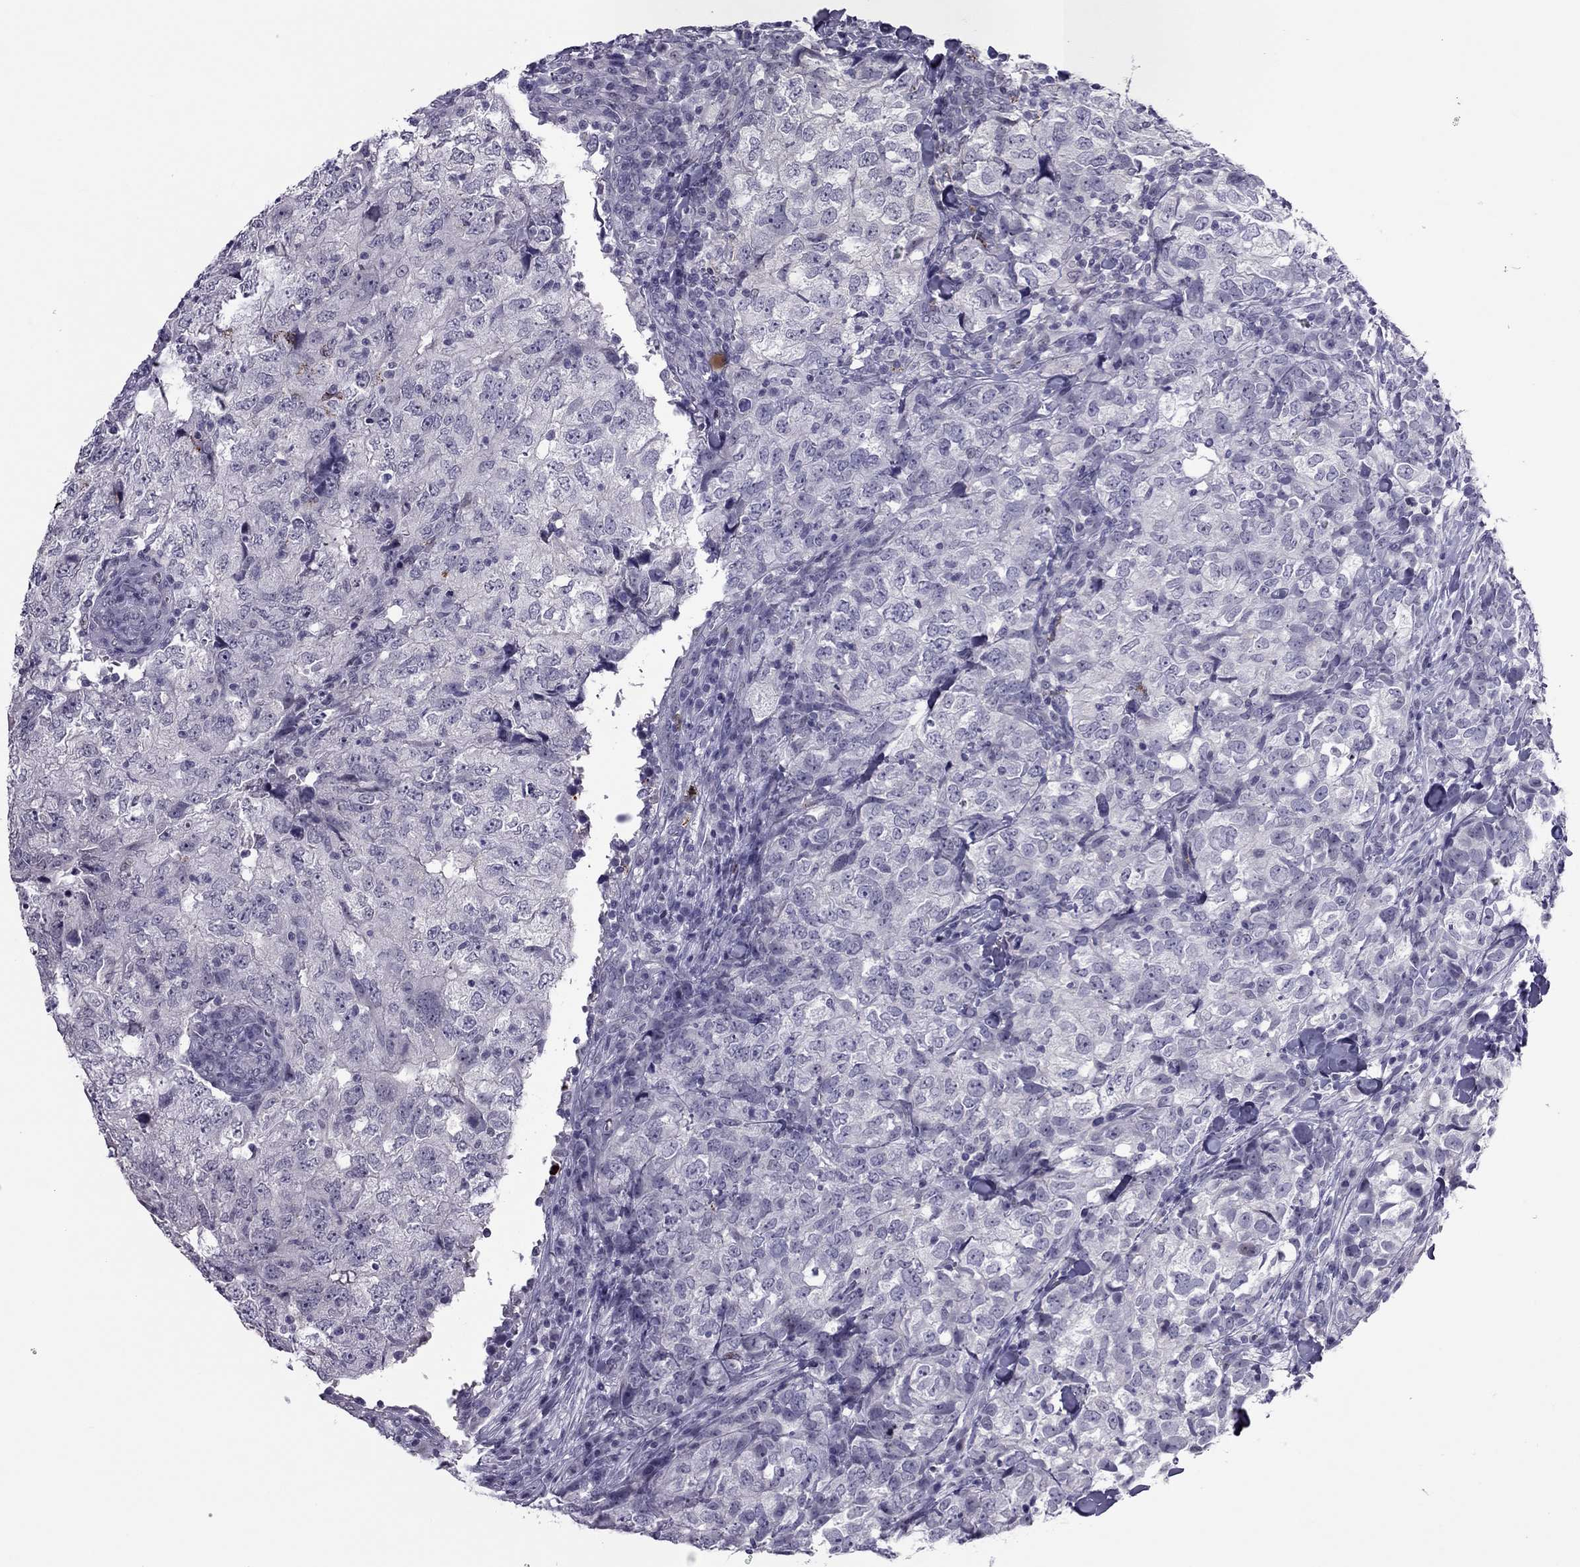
{"staining": {"intensity": "negative", "quantity": "none", "location": "none"}, "tissue": "breast cancer", "cell_type": "Tumor cells", "image_type": "cancer", "snomed": [{"axis": "morphology", "description": "Duct carcinoma"}, {"axis": "topography", "description": "Breast"}], "caption": "A histopathology image of human breast cancer is negative for staining in tumor cells.", "gene": "CCL27", "patient": {"sex": "female", "age": 30}}